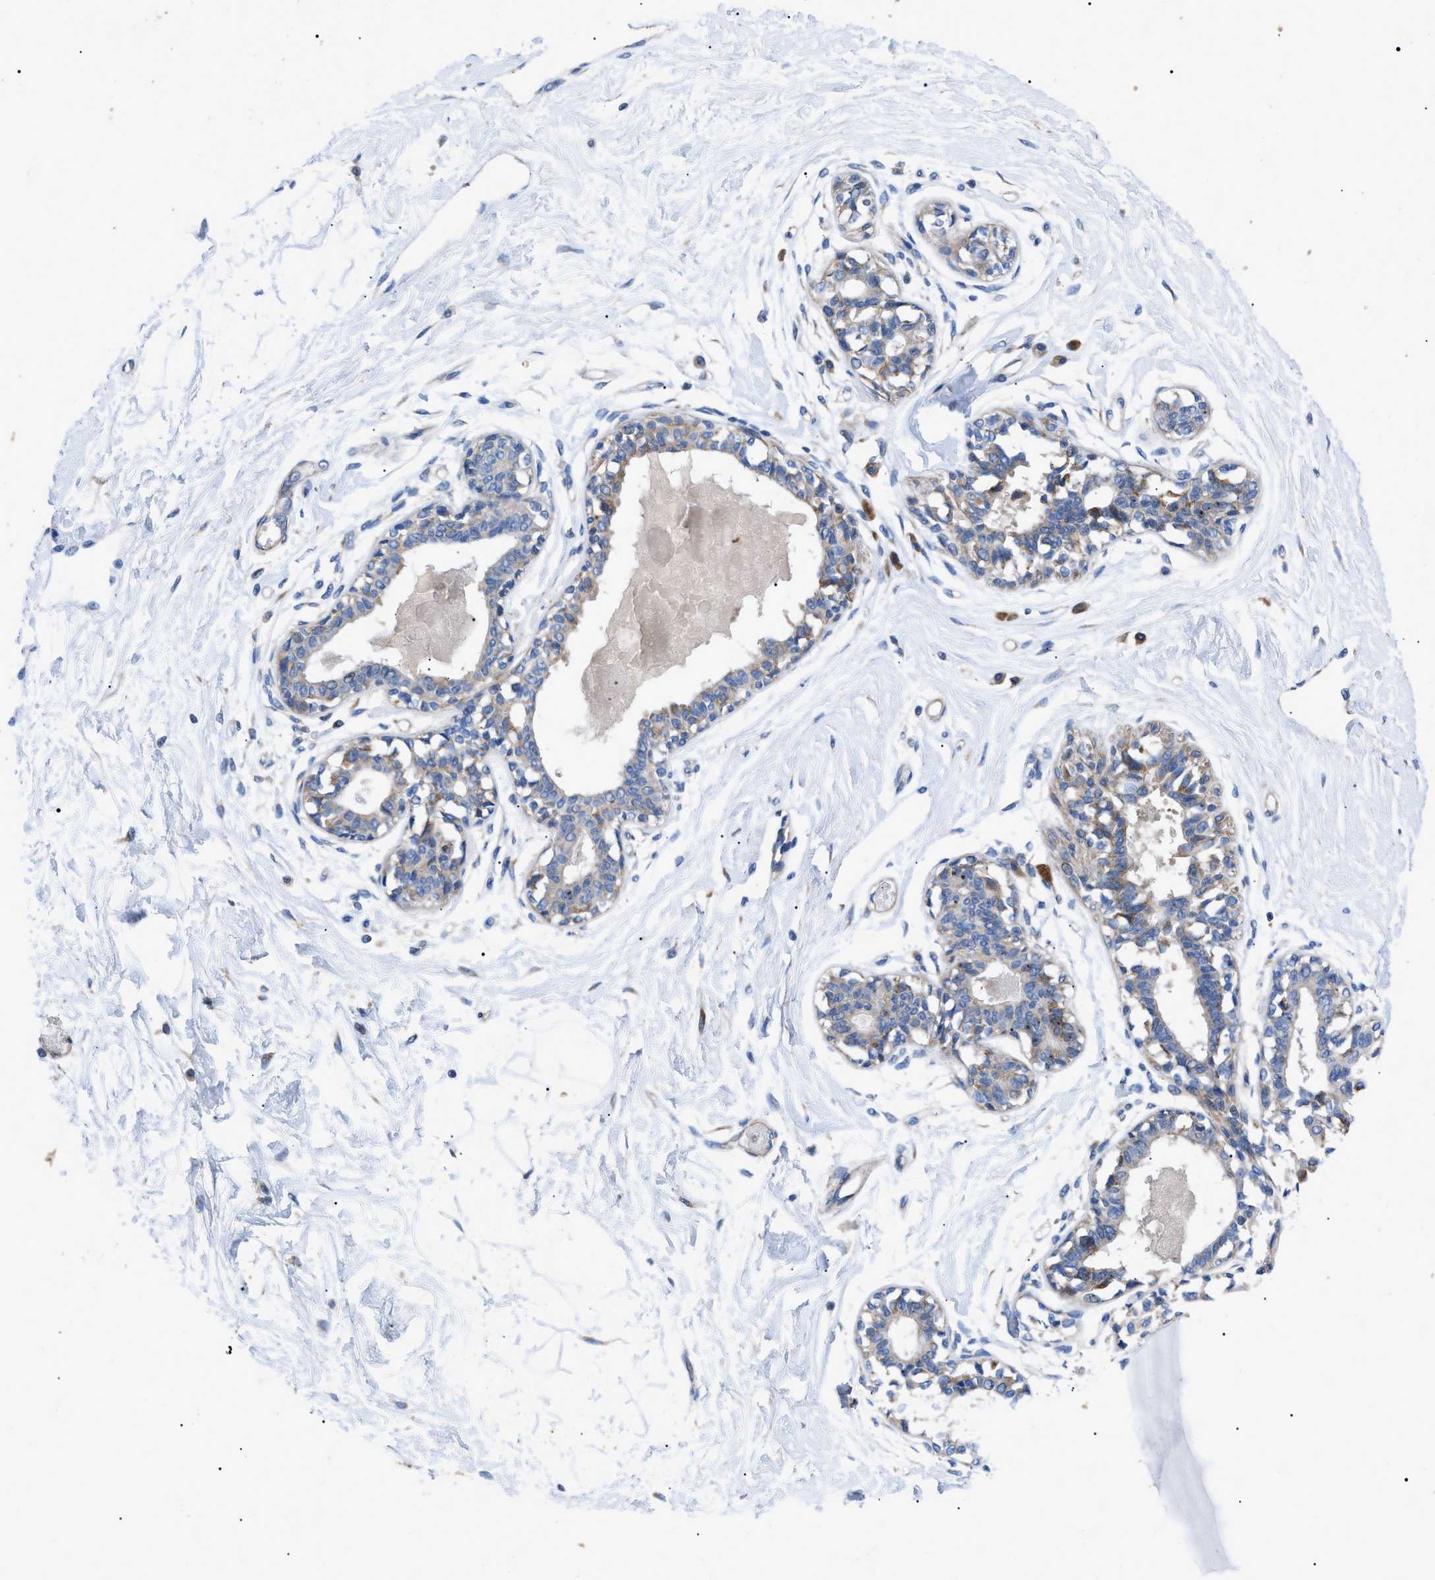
{"staining": {"intensity": "negative", "quantity": "none", "location": "none"}, "tissue": "breast", "cell_type": "Adipocytes", "image_type": "normal", "snomed": [{"axis": "morphology", "description": "Normal tissue, NOS"}, {"axis": "topography", "description": "Breast"}], "caption": "Breast stained for a protein using immunohistochemistry shows no positivity adipocytes.", "gene": "HSPB8", "patient": {"sex": "female", "age": 45}}